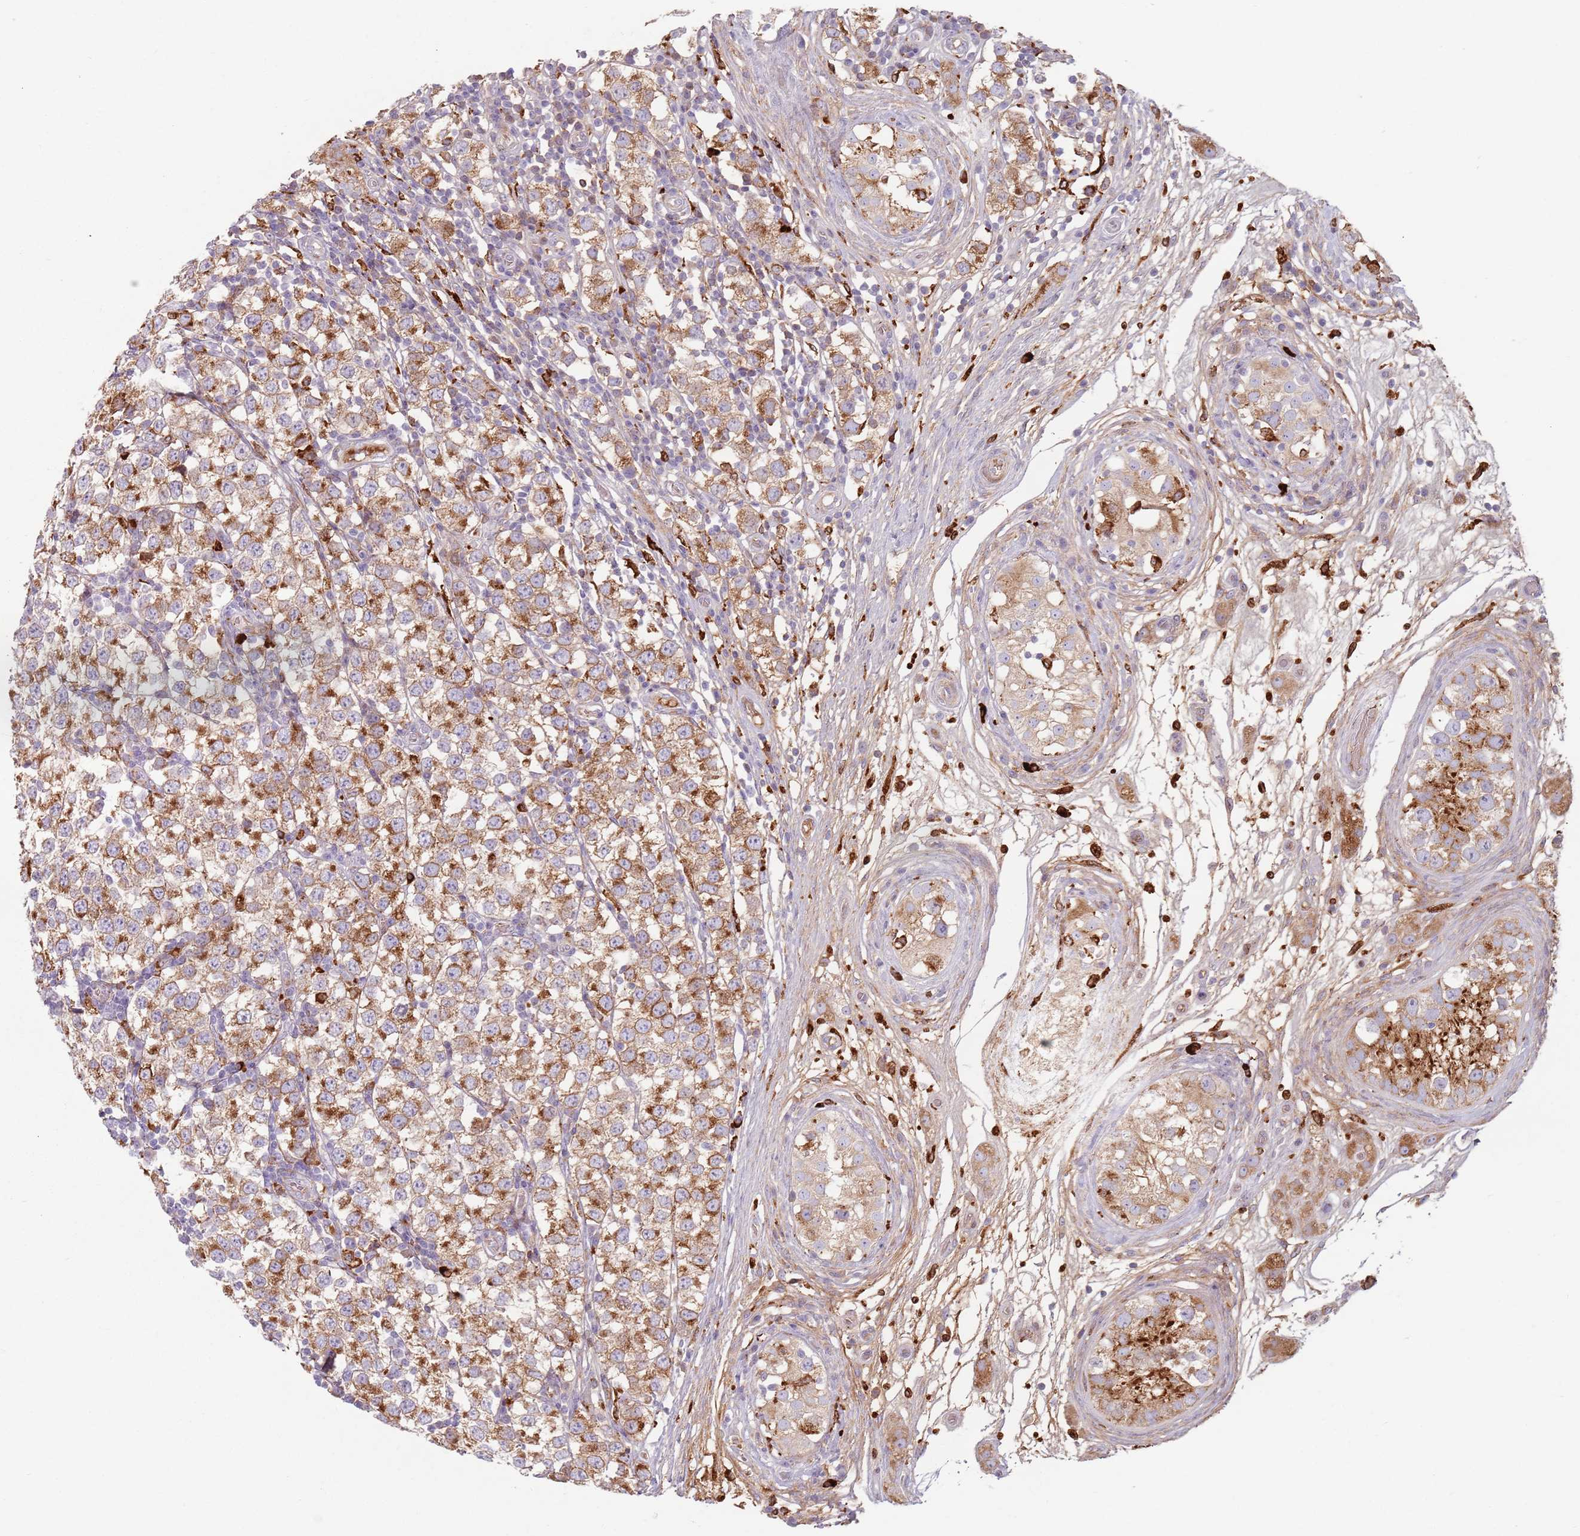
{"staining": {"intensity": "moderate", "quantity": ">75%", "location": "cytoplasmic/membranous"}, "tissue": "testis cancer", "cell_type": "Tumor cells", "image_type": "cancer", "snomed": [{"axis": "morphology", "description": "Seminoma, NOS"}, {"axis": "topography", "description": "Testis"}], "caption": "Protein expression analysis of human testis cancer reveals moderate cytoplasmic/membranous staining in about >75% of tumor cells. The staining was performed using DAB, with brown indicating positive protein expression. Nuclei are stained blue with hematoxylin.", "gene": "COLGALT1", "patient": {"sex": "male", "age": 34}}